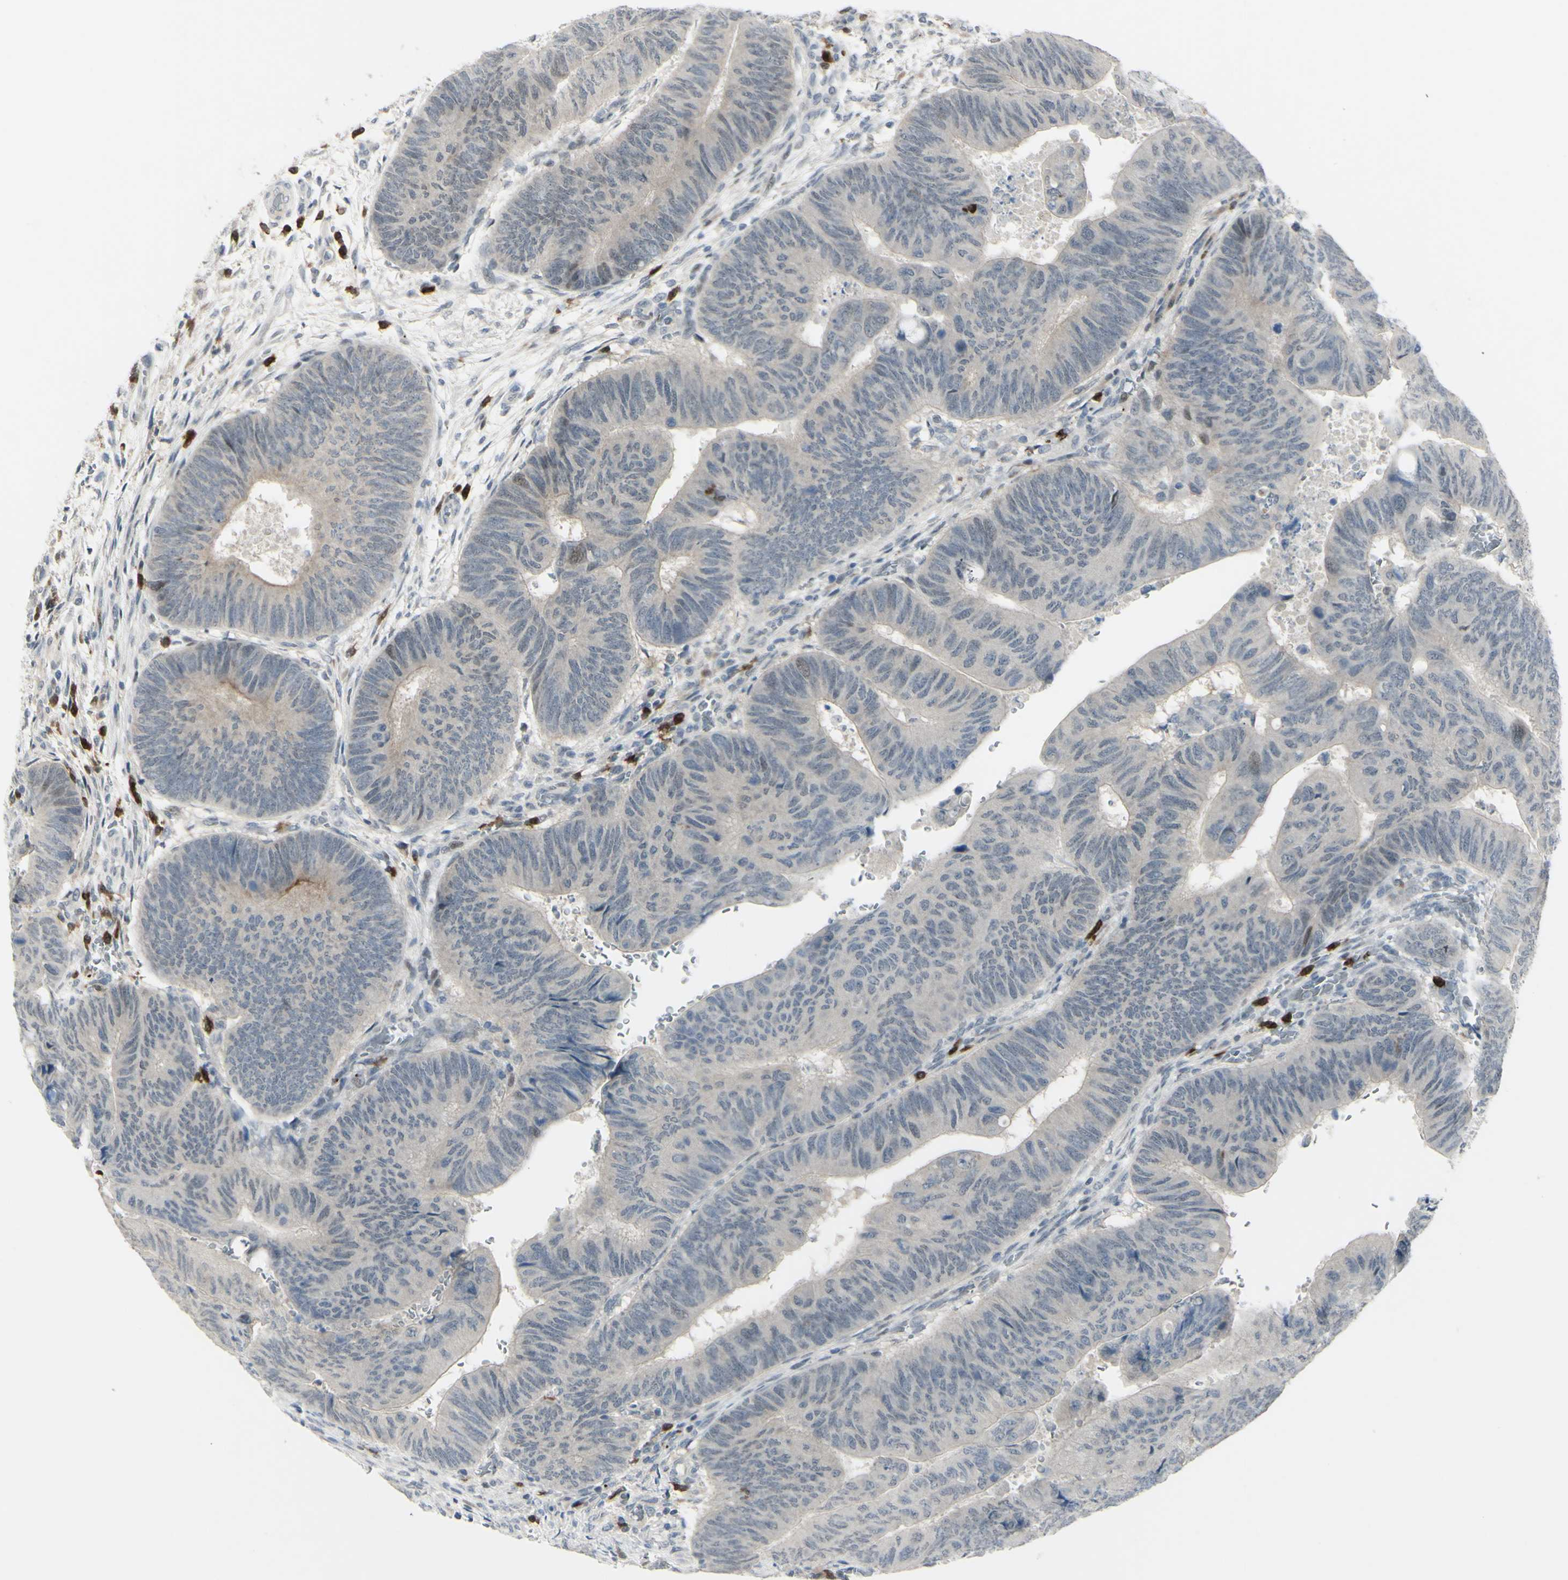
{"staining": {"intensity": "weak", "quantity": "<25%", "location": "cytoplasmic/membranous"}, "tissue": "colorectal cancer", "cell_type": "Tumor cells", "image_type": "cancer", "snomed": [{"axis": "morphology", "description": "Normal tissue, NOS"}, {"axis": "morphology", "description": "Adenocarcinoma, NOS"}, {"axis": "topography", "description": "Rectum"}, {"axis": "topography", "description": "Peripheral nerve tissue"}], "caption": "Immunohistochemistry of colorectal cancer shows no positivity in tumor cells. The staining was performed using DAB to visualize the protein expression in brown, while the nuclei were stained in blue with hematoxylin (Magnification: 20x).", "gene": "ETNK1", "patient": {"sex": "male", "age": 92}}